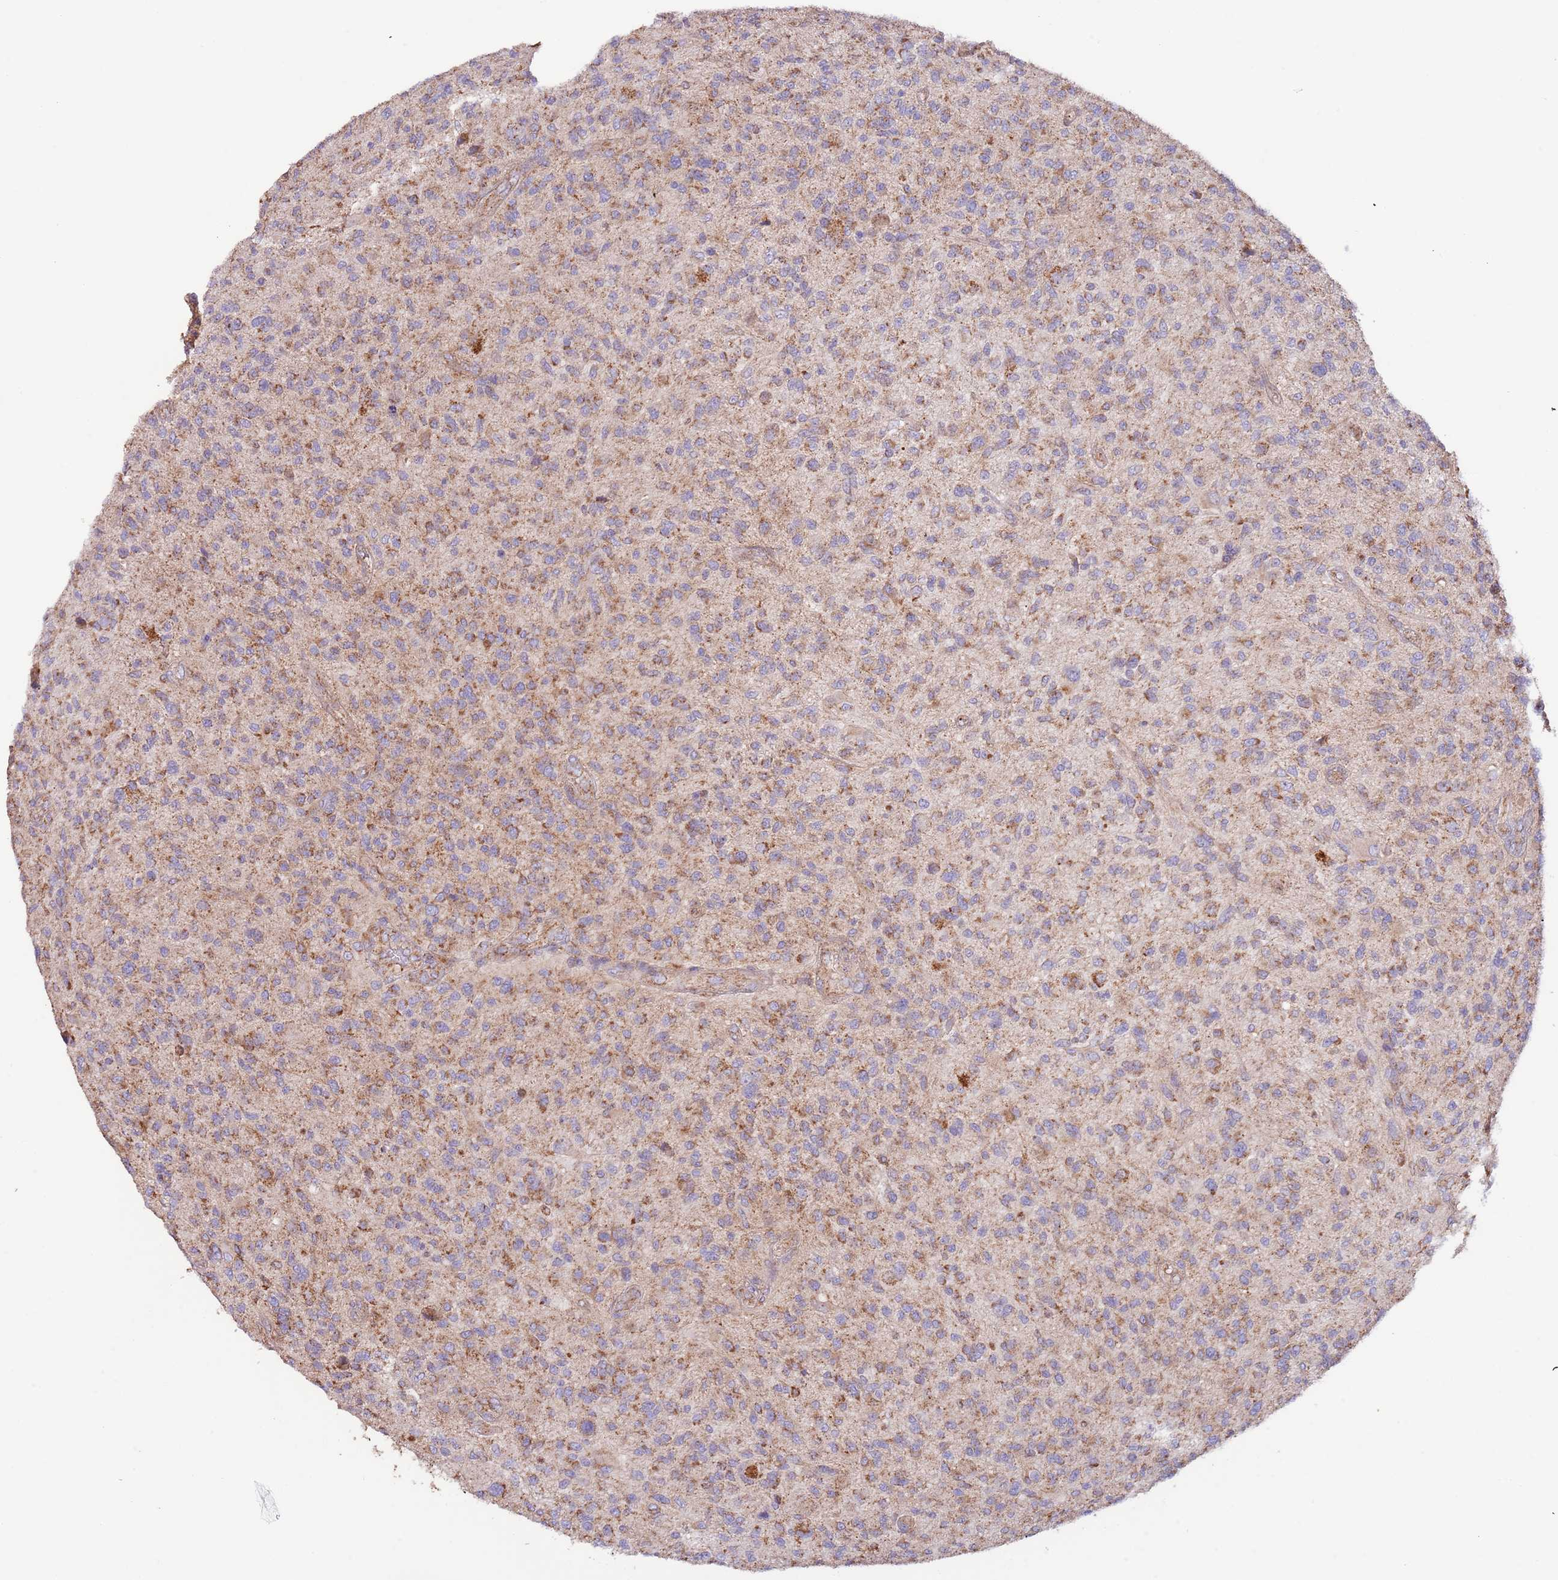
{"staining": {"intensity": "moderate", "quantity": ">75%", "location": "cytoplasmic/membranous"}, "tissue": "glioma", "cell_type": "Tumor cells", "image_type": "cancer", "snomed": [{"axis": "morphology", "description": "Glioma, malignant, High grade"}, {"axis": "topography", "description": "Brain"}], "caption": "Protein analysis of malignant glioma (high-grade) tissue exhibits moderate cytoplasmic/membranous staining in about >75% of tumor cells.", "gene": "DNAJA3", "patient": {"sex": "male", "age": 47}}